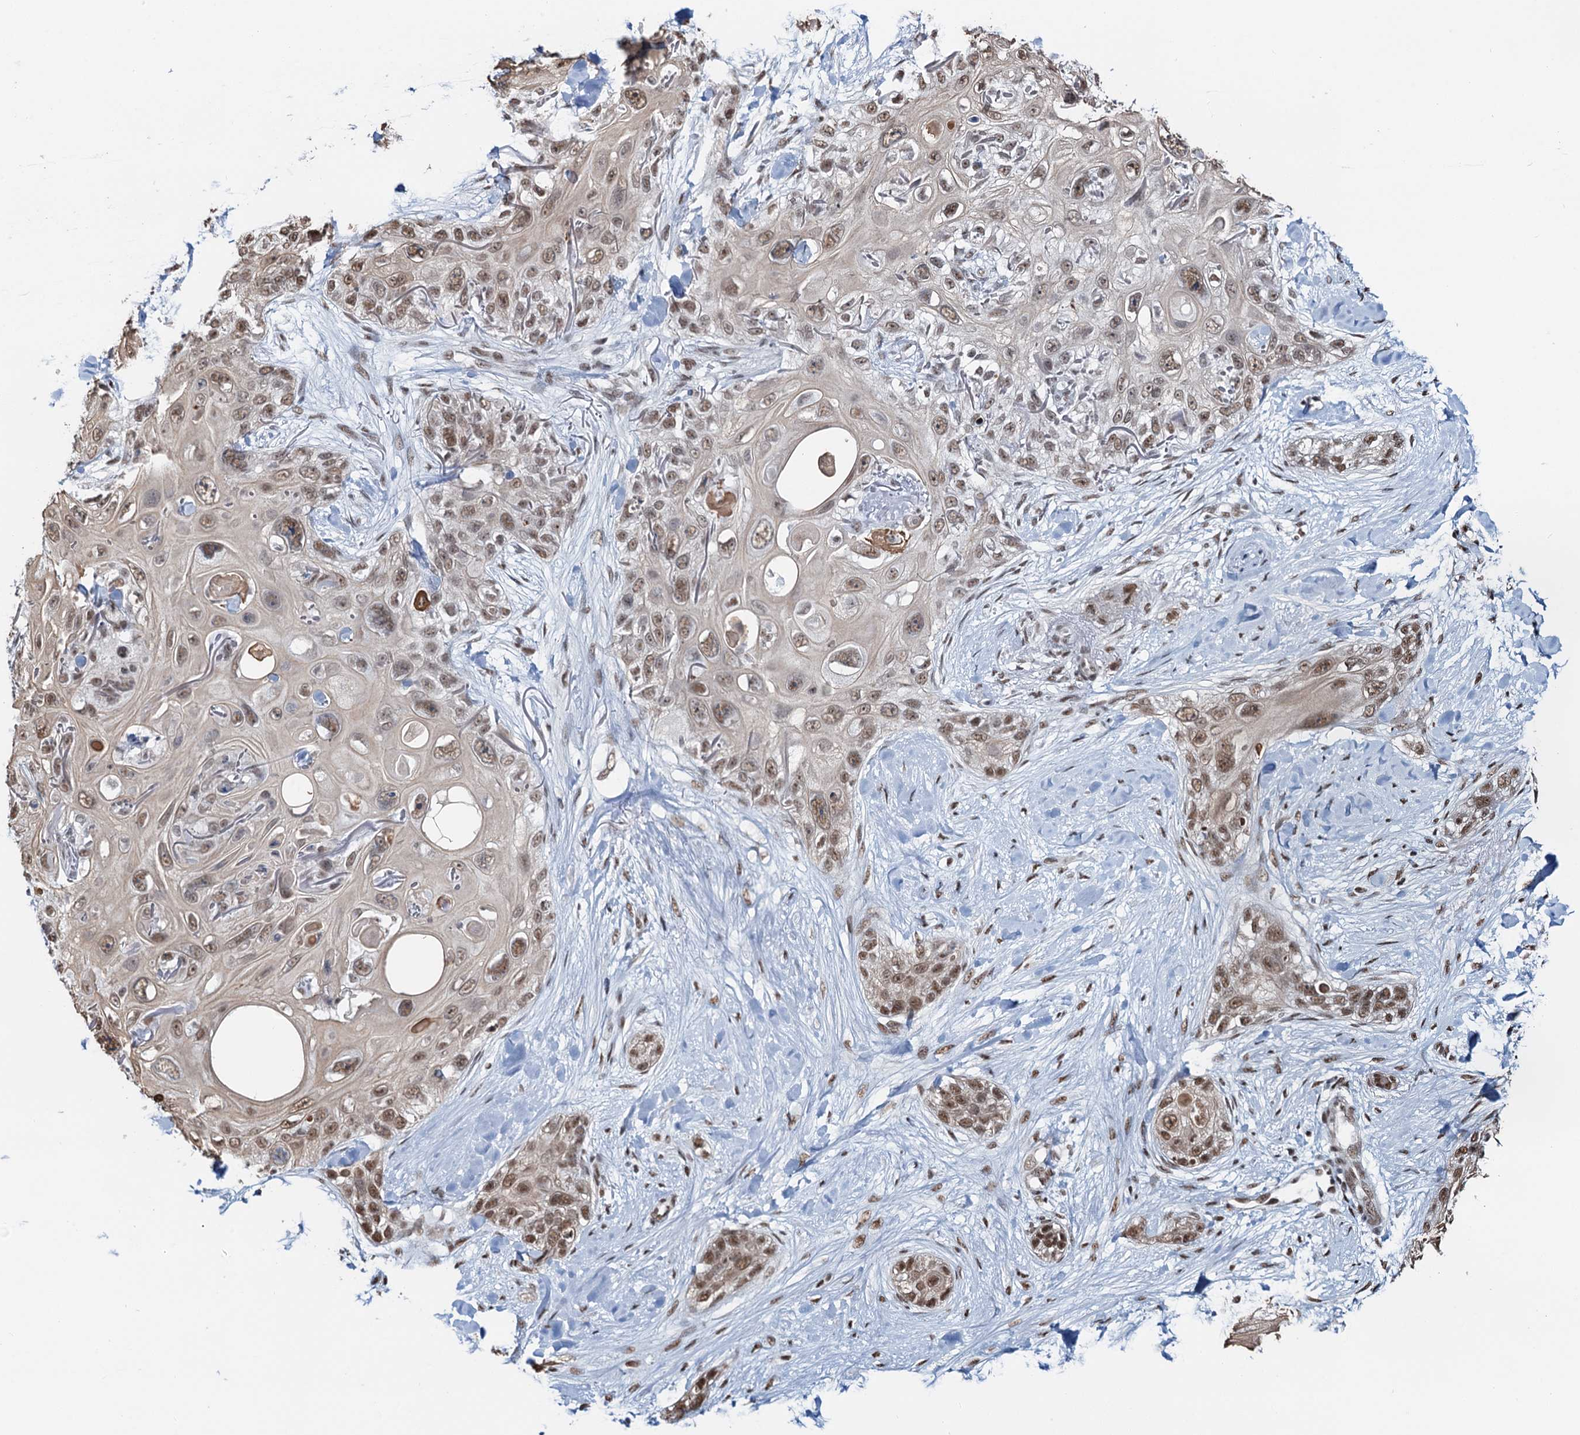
{"staining": {"intensity": "moderate", "quantity": ">75%", "location": "nuclear"}, "tissue": "skin cancer", "cell_type": "Tumor cells", "image_type": "cancer", "snomed": [{"axis": "morphology", "description": "Normal tissue, NOS"}, {"axis": "morphology", "description": "Squamous cell carcinoma, NOS"}, {"axis": "topography", "description": "Skin"}], "caption": "A brown stain highlights moderate nuclear positivity of a protein in human skin squamous cell carcinoma tumor cells.", "gene": "ZNF609", "patient": {"sex": "male", "age": 72}}